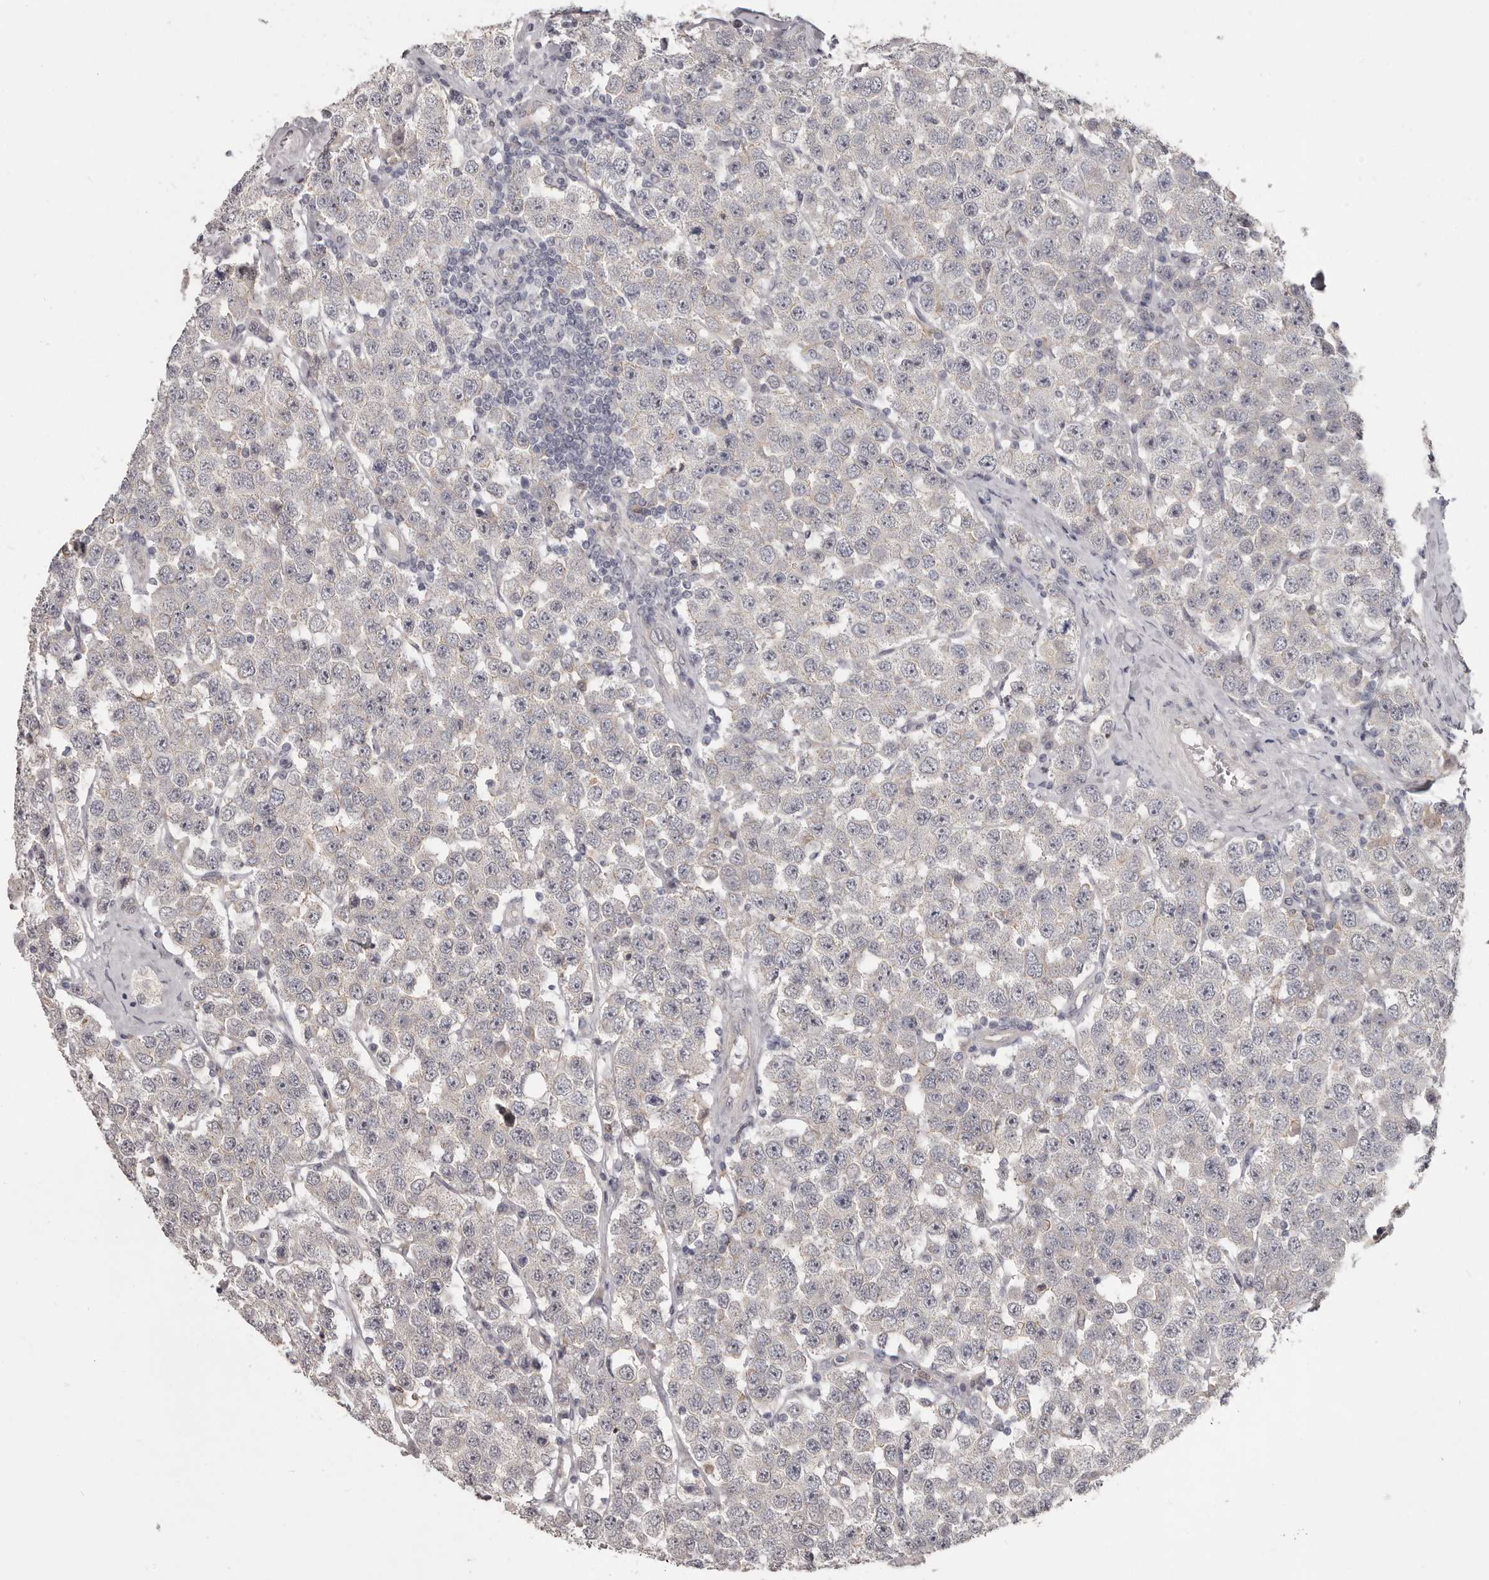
{"staining": {"intensity": "negative", "quantity": "none", "location": "none"}, "tissue": "testis cancer", "cell_type": "Tumor cells", "image_type": "cancer", "snomed": [{"axis": "morphology", "description": "Seminoma, NOS"}, {"axis": "topography", "description": "Testis"}], "caption": "Immunohistochemical staining of human testis cancer (seminoma) shows no significant positivity in tumor cells.", "gene": "GPR157", "patient": {"sex": "male", "age": 28}}